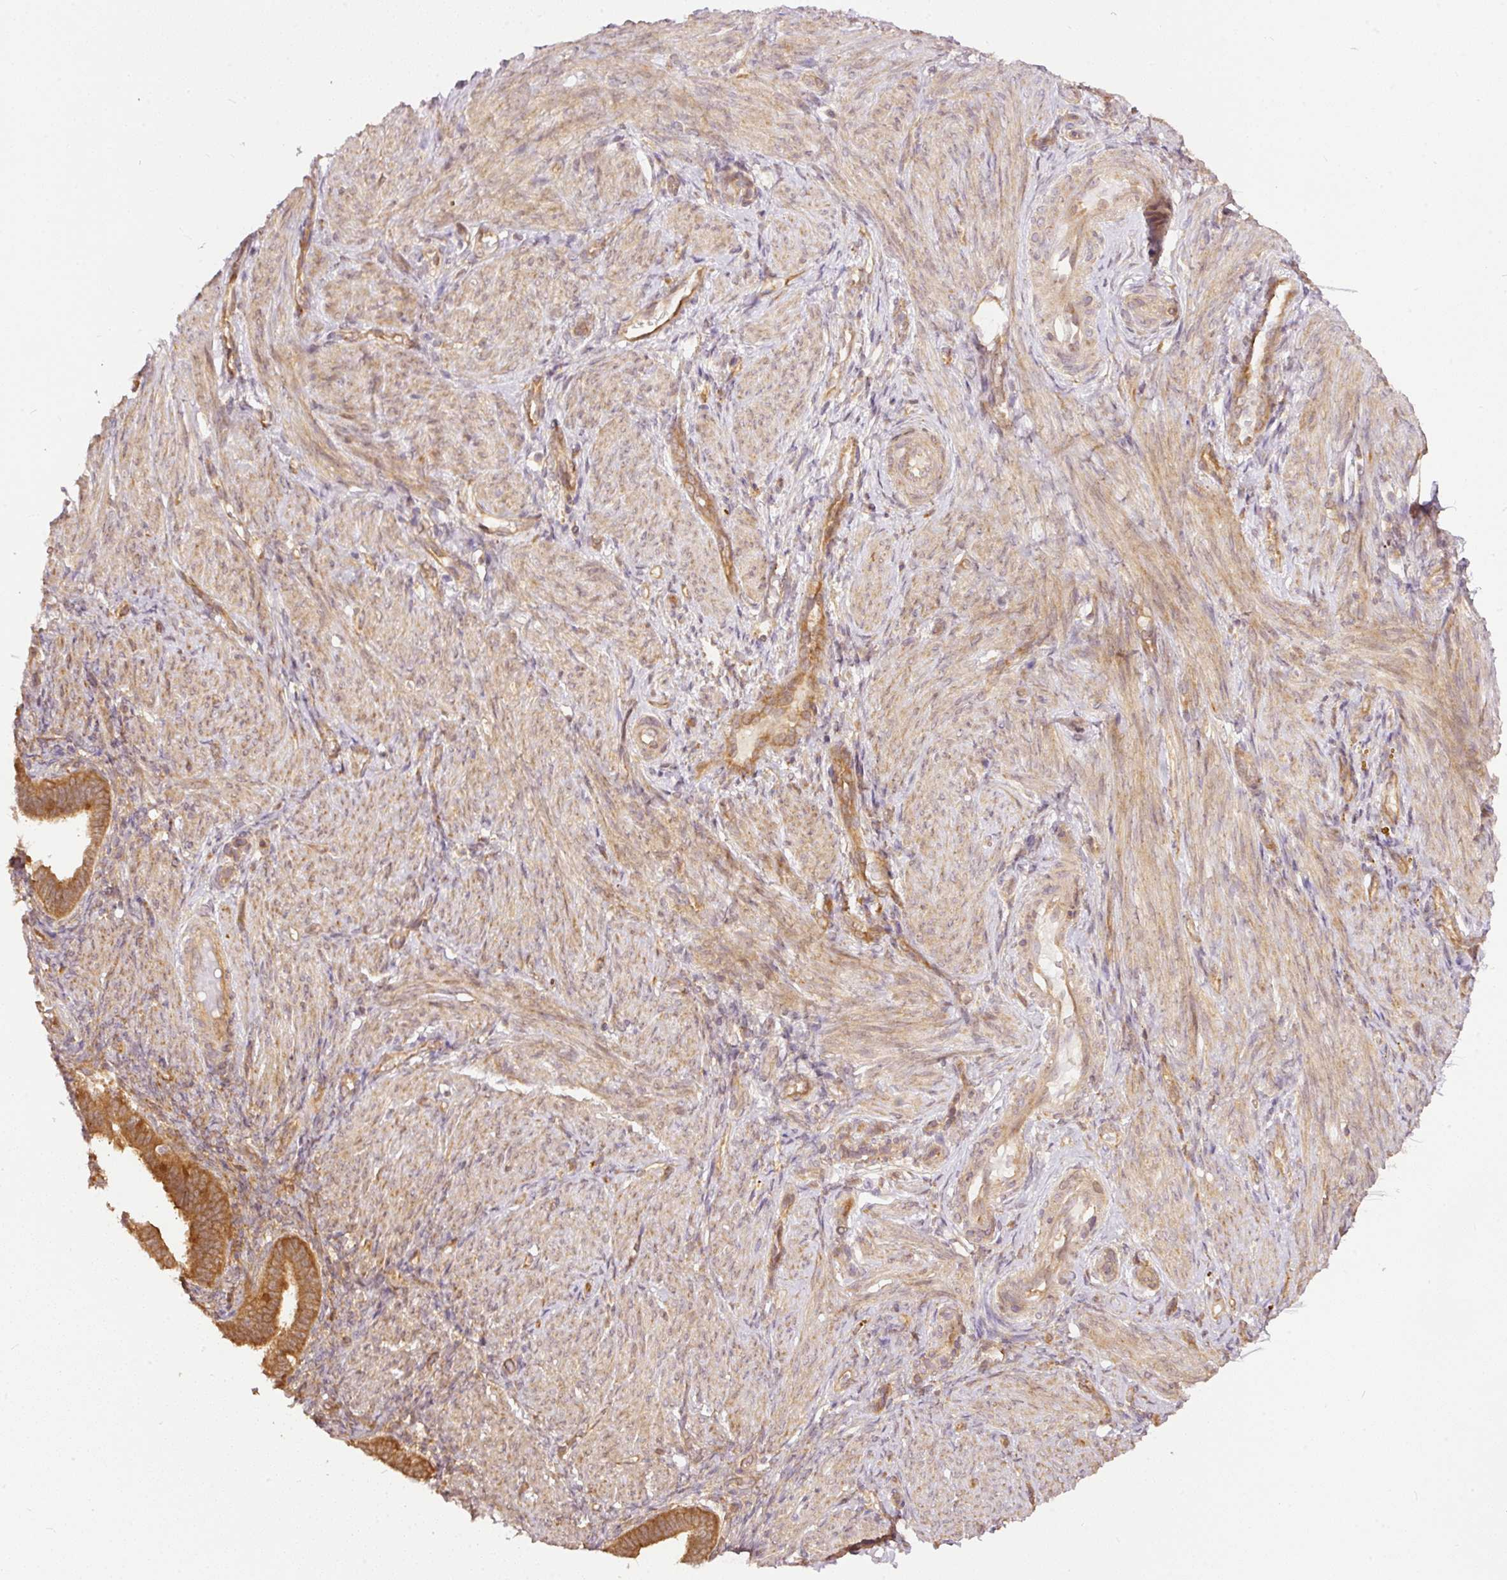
{"staining": {"intensity": "moderate", "quantity": ">75%", "location": "cytoplasmic/membranous"}, "tissue": "endometrium", "cell_type": "Cells in endometrial stroma", "image_type": "normal", "snomed": [{"axis": "morphology", "description": "Normal tissue, NOS"}, {"axis": "topography", "description": "Endometrium"}], "caption": "Immunohistochemistry staining of normal endometrium, which reveals medium levels of moderate cytoplasmic/membranous staining in about >75% of cells in endometrial stroma indicating moderate cytoplasmic/membranous protein expression. The staining was performed using DAB (3,3'-diaminobenzidine) (brown) for protein detection and nuclei were counterstained in hematoxylin (blue).", "gene": "EIF3B", "patient": {"sex": "female", "age": 34}}